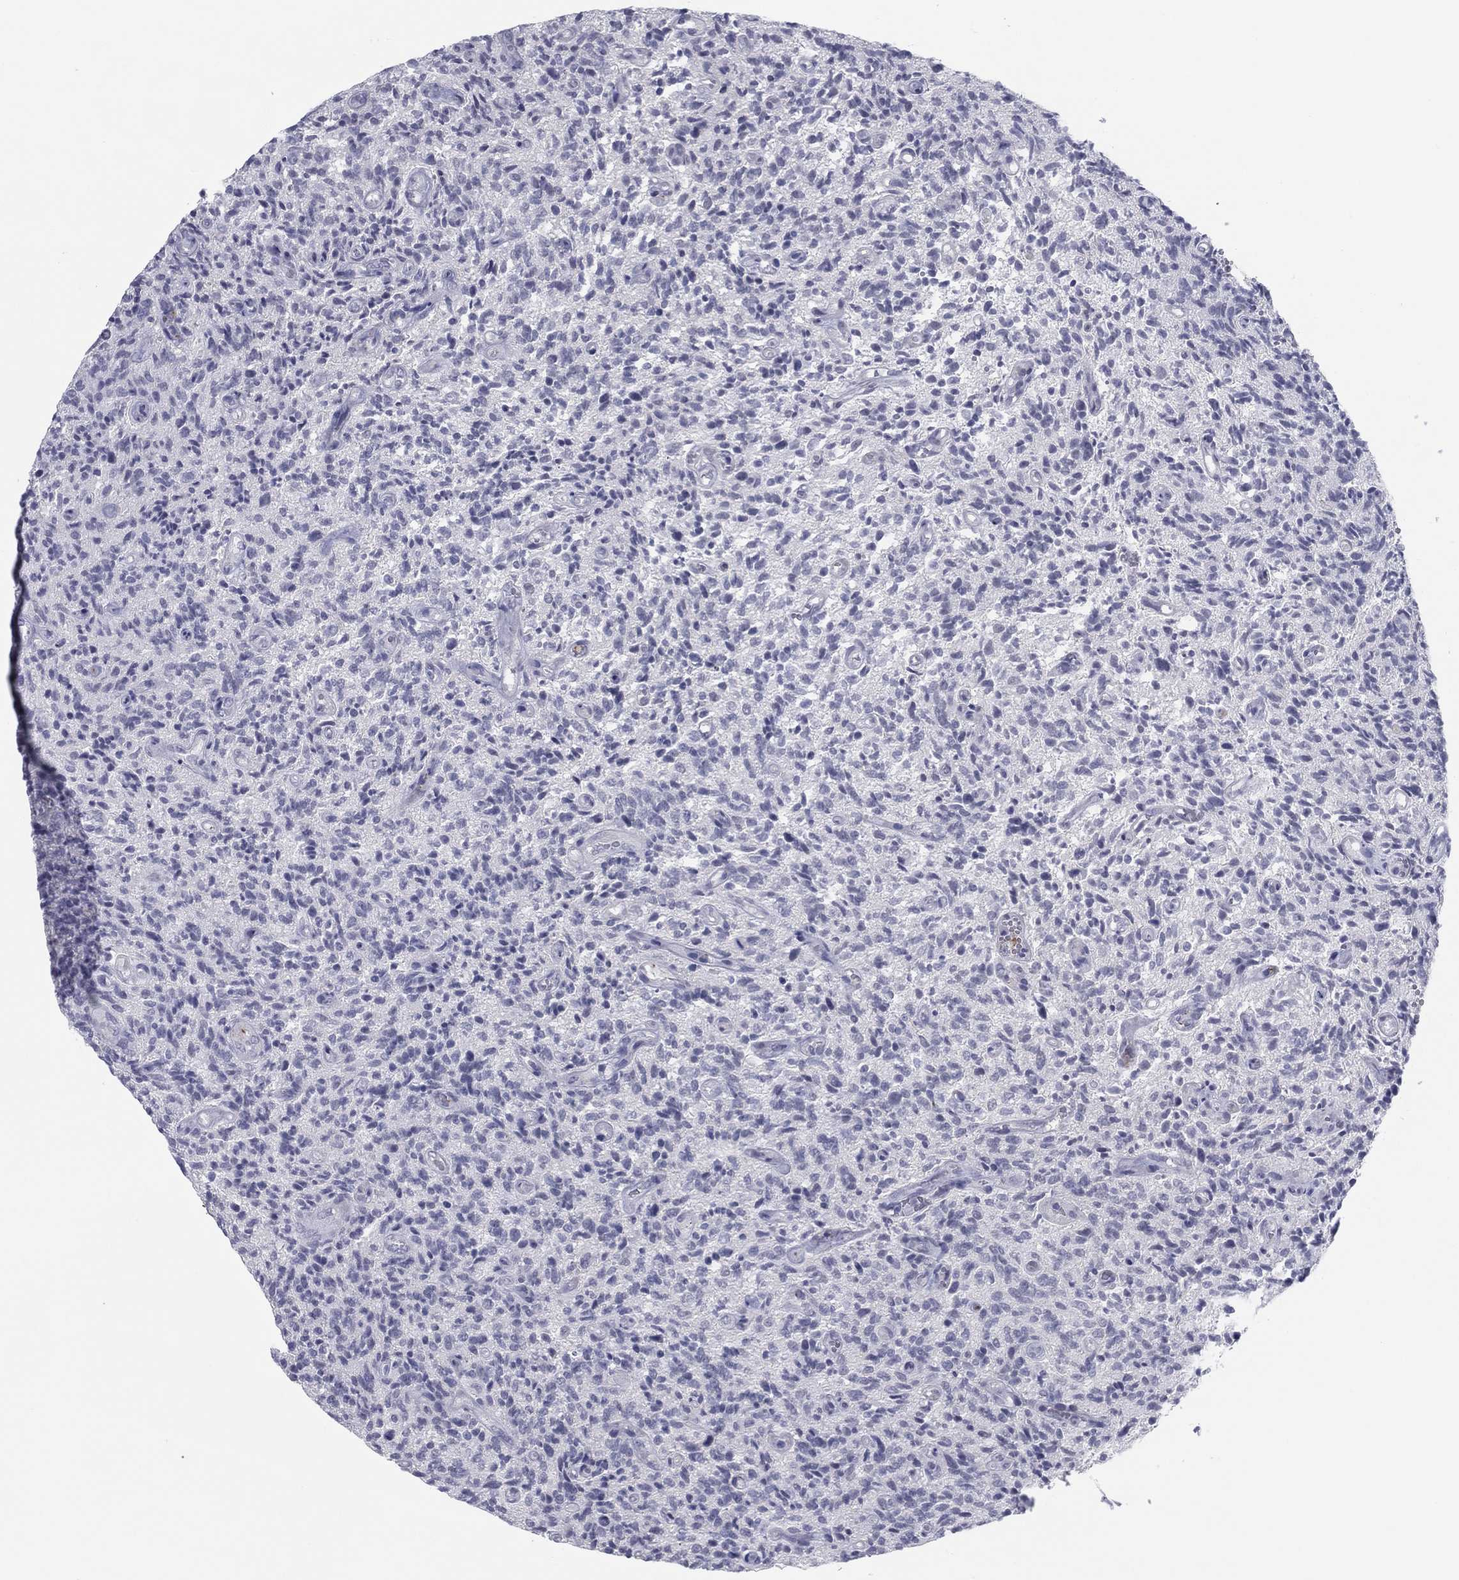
{"staining": {"intensity": "negative", "quantity": "none", "location": "none"}, "tissue": "glioma", "cell_type": "Tumor cells", "image_type": "cancer", "snomed": [{"axis": "morphology", "description": "Glioma, malignant, High grade"}, {"axis": "topography", "description": "Brain"}], "caption": "A micrograph of human glioma is negative for staining in tumor cells. (DAB immunohistochemistry visualized using brightfield microscopy, high magnification).", "gene": "SLC22A2", "patient": {"sex": "male", "age": 64}}